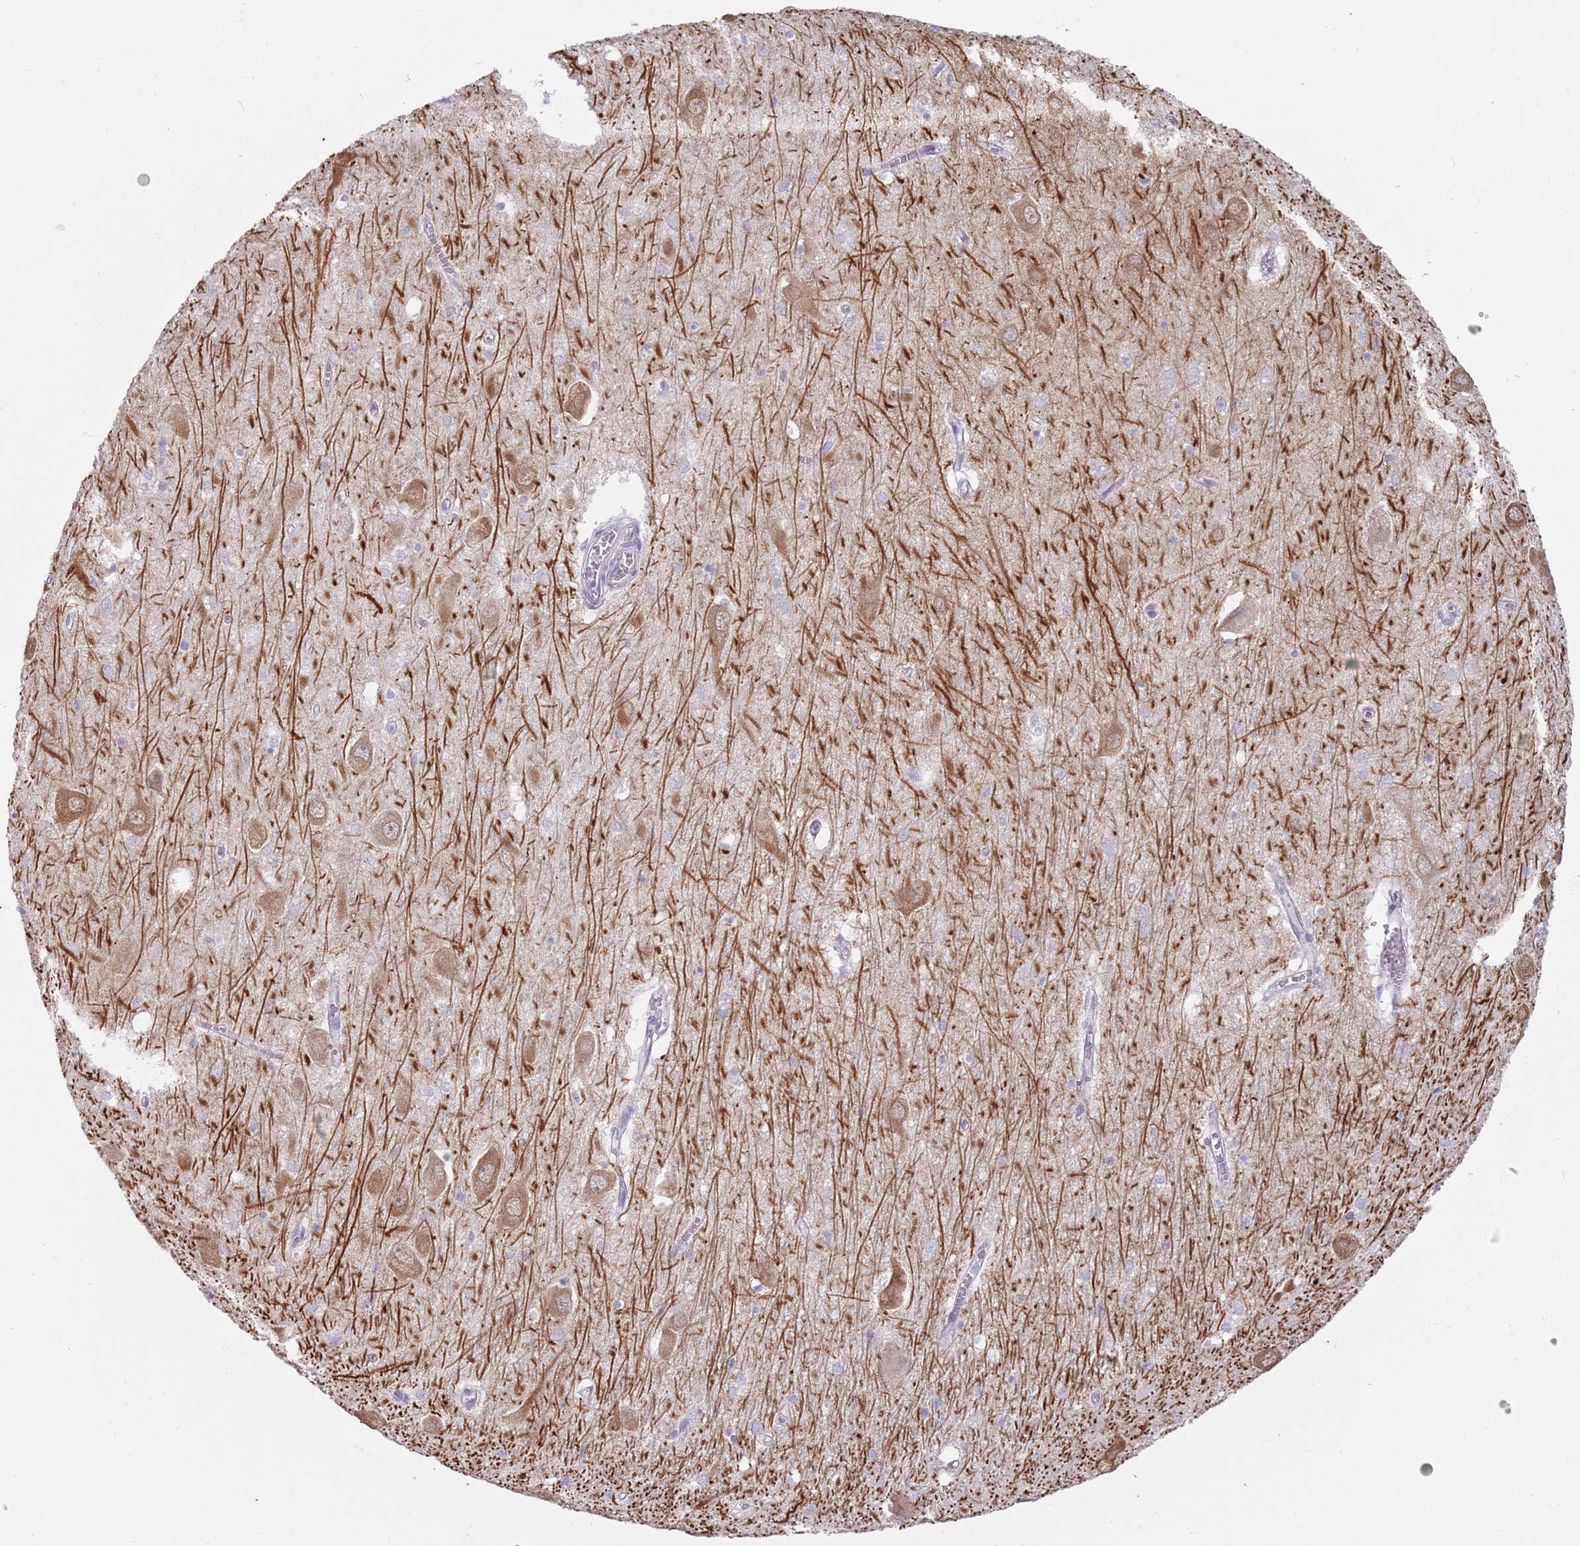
{"staining": {"intensity": "negative", "quantity": "none", "location": "none"}, "tissue": "hippocampus", "cell_type": "Glial cells", "image_type": "normal", "snomed": [{"axis": "morphology", "description": "Normal tissue, NOS"}, {"axis": "topography", "description": "Hippocampus"}], "caption": "Glial cells are negative for protein expression in benign human hippocampus. (DAB immunohistochemistry visualized using brightfield microscopy, high magnification).", "gene": "DXO", "patient": {"sex": "male", "age": 70}}